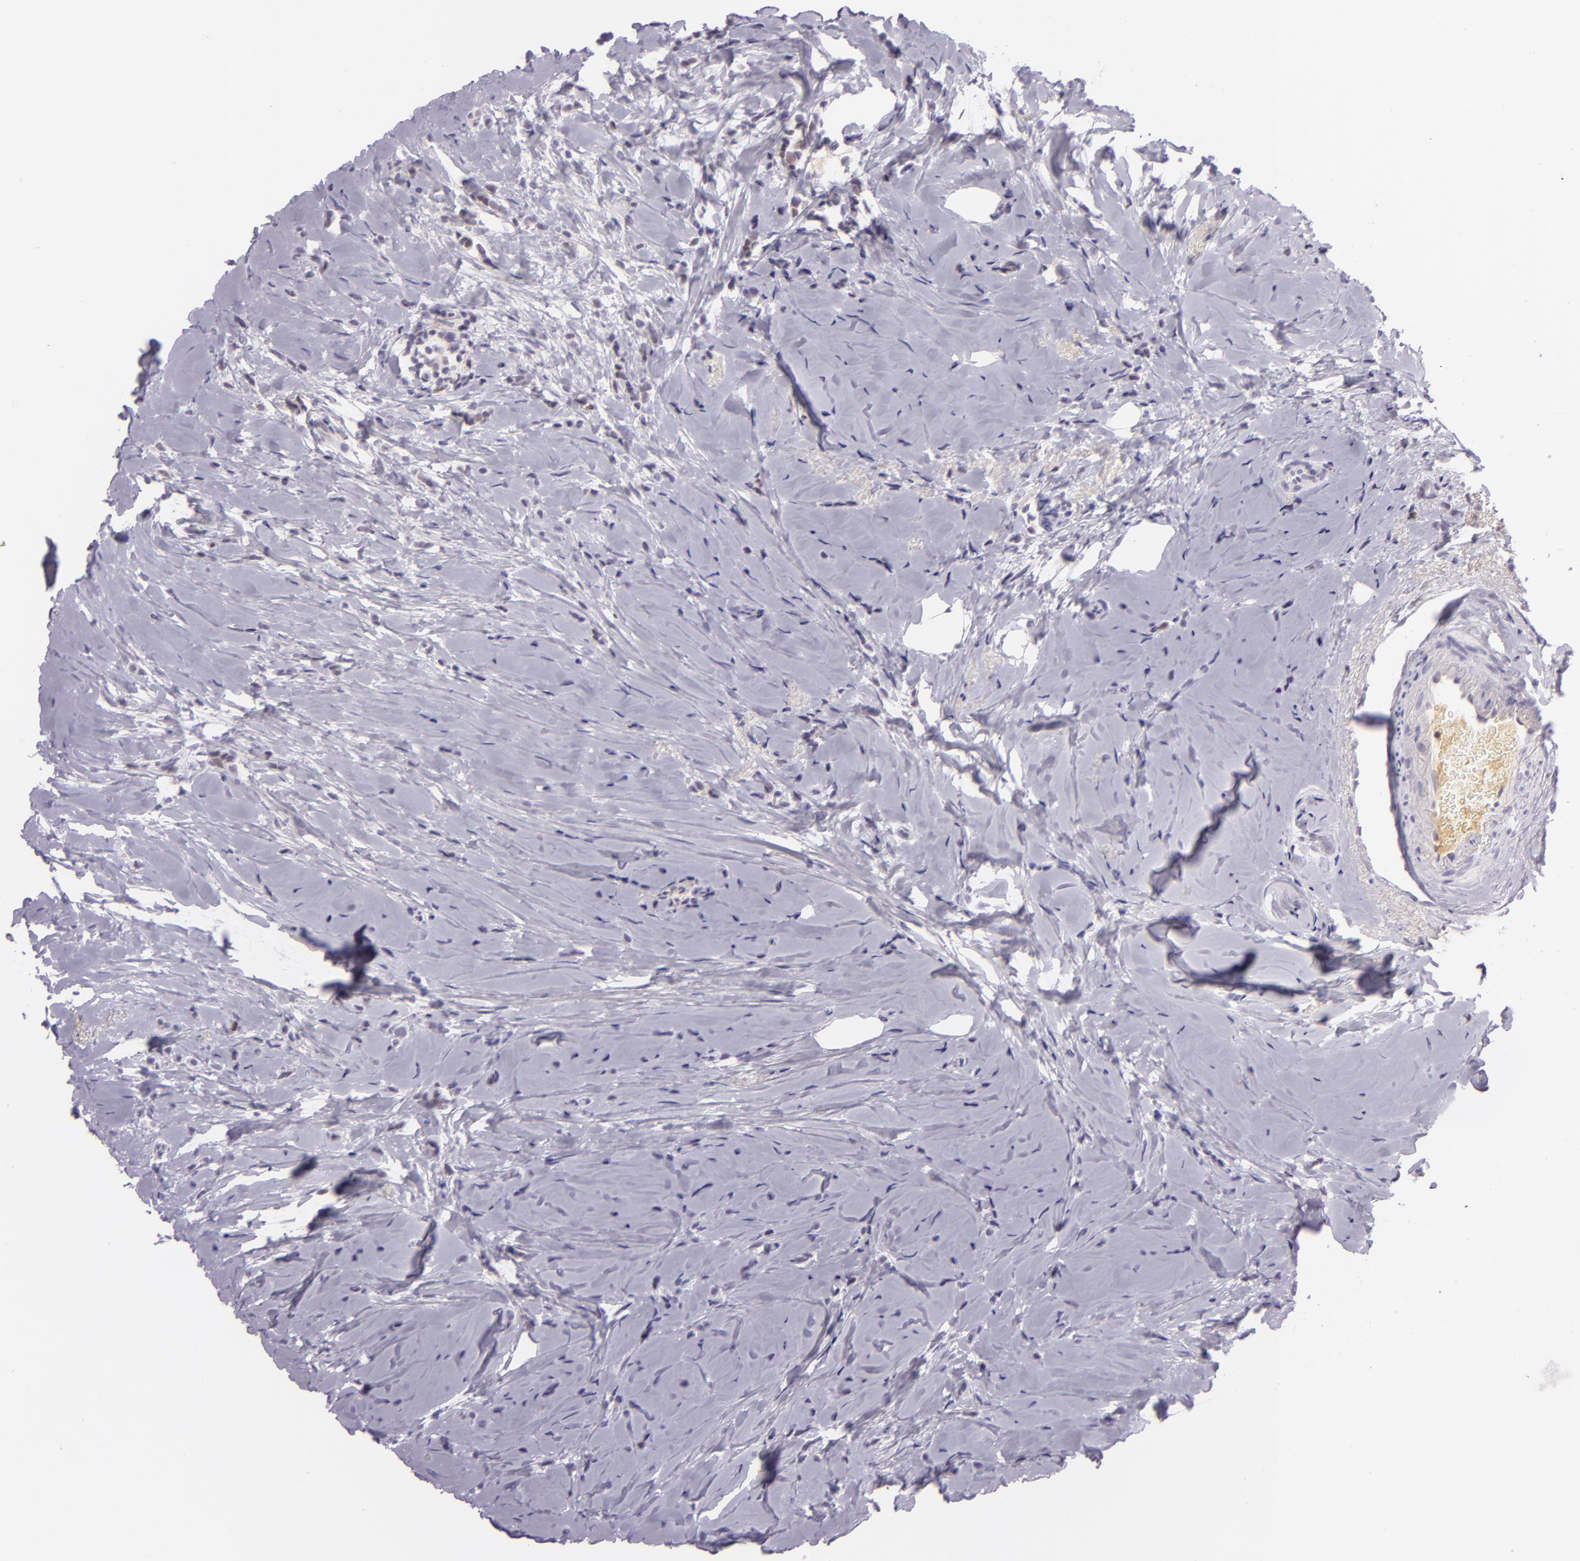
{"staining": {"intensity": "negative", "quantity": "none", "location": "none"}, "tissue": "breast cancer", "cell_type": "Tumor cells", "image_type": "cancer", "snomed": [{"axis": "morphology", "description": "Lobular carcinoma"}, {"axis": "topography", "description": "Breast"}], "caption": "Tumor cells show no significant positivity in lobular carcinoma (breast). (DAB immunohistochemistry with hematoxylin counter stain).", "gene": "CHEK2", "patient": {"sex": "female", "age": 64}}